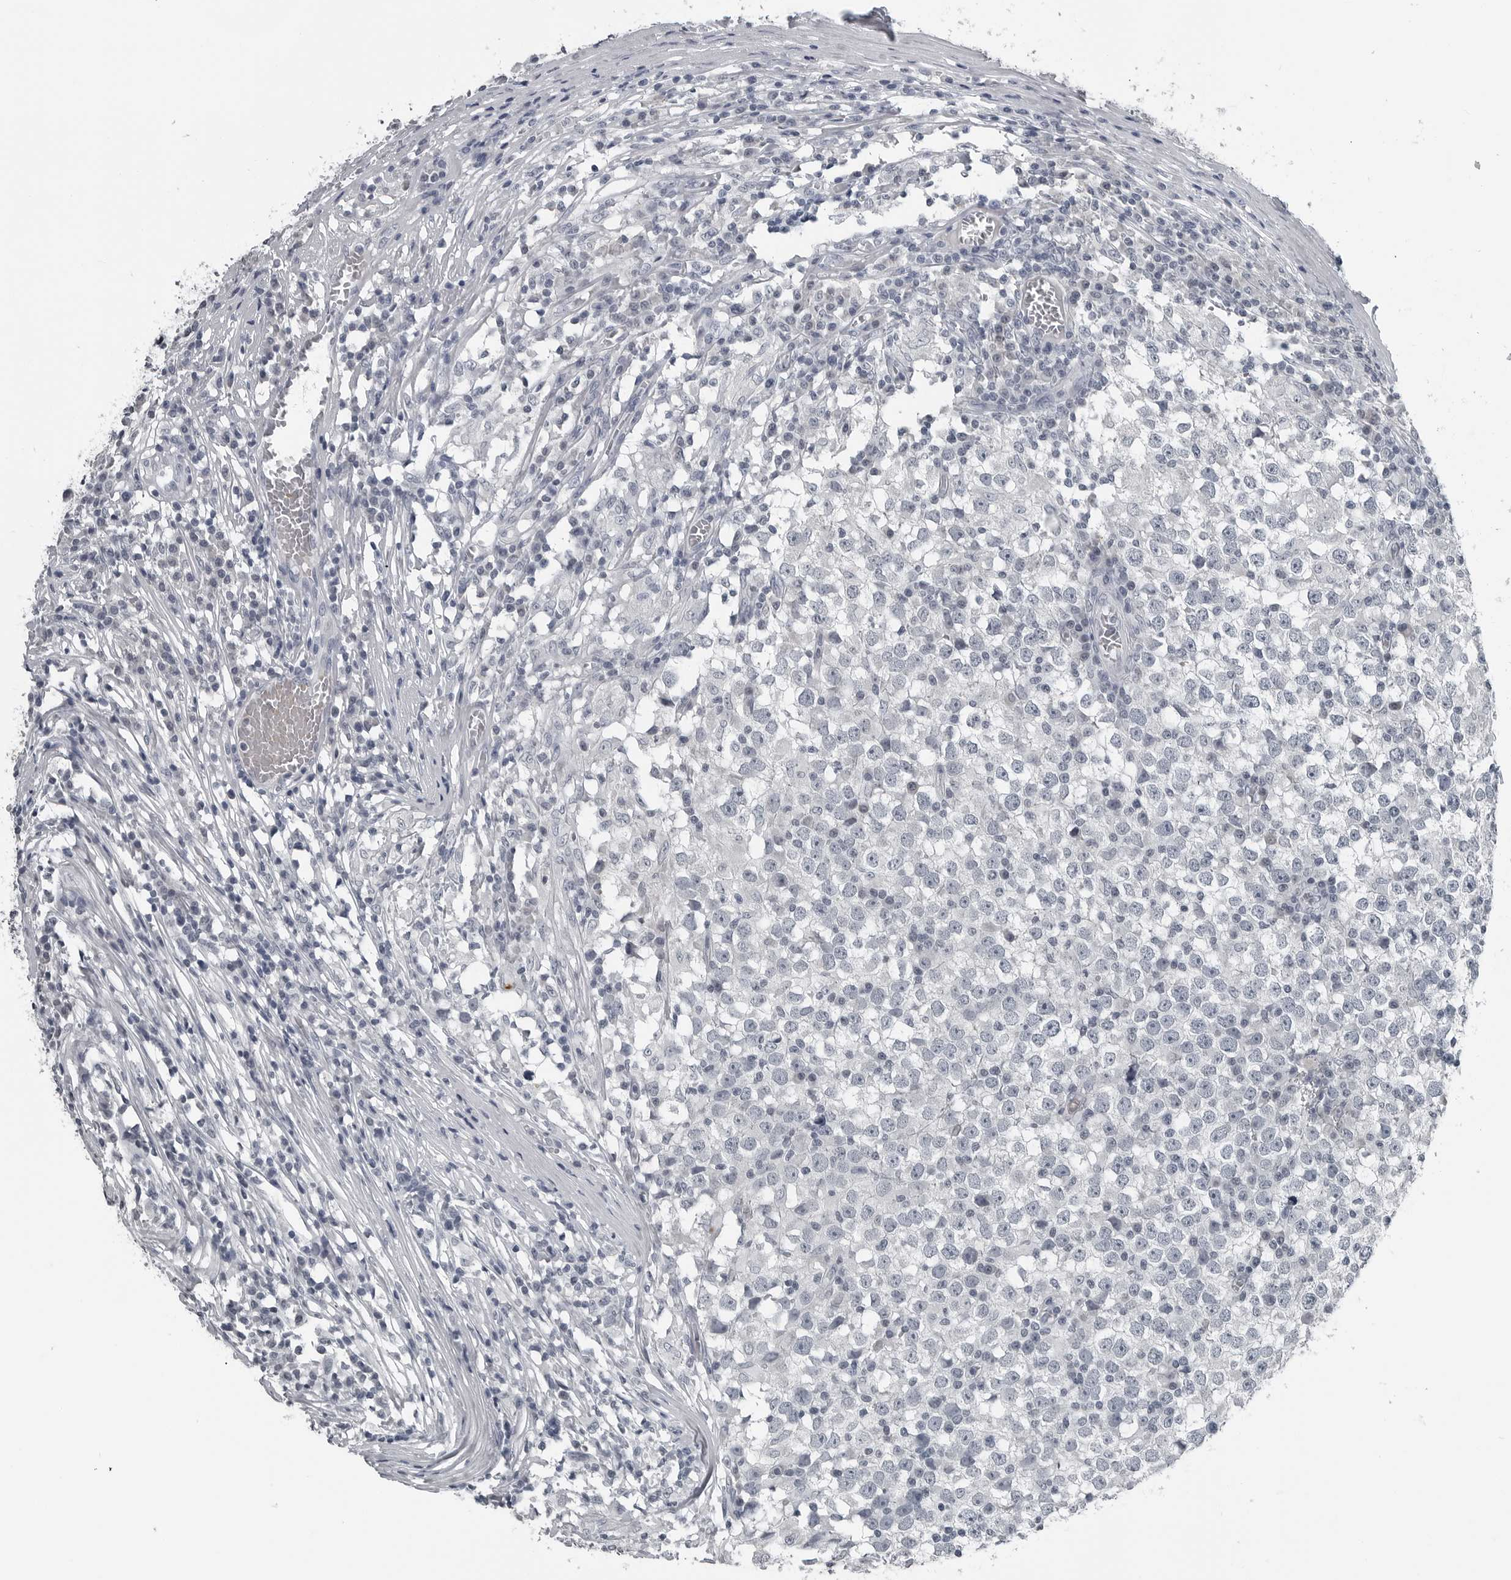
{"staining": {"intensity": "negative", "quantity": "none", "location": "none"}, "tissue": "testis cancer", "cell_type": "Tumor cells", "image_type": "cancer", "snomed": [{"axis": "morphology", "description": "Seminoma, NOS"}, {"axis": "topography", "description": "Testis"}], "caption": "The histopathology image displays no significant staining in tumor cells of testis cancer (seminoma).", "gene": "SPINK1", "patient": {"sex": "male", "age": 65}}